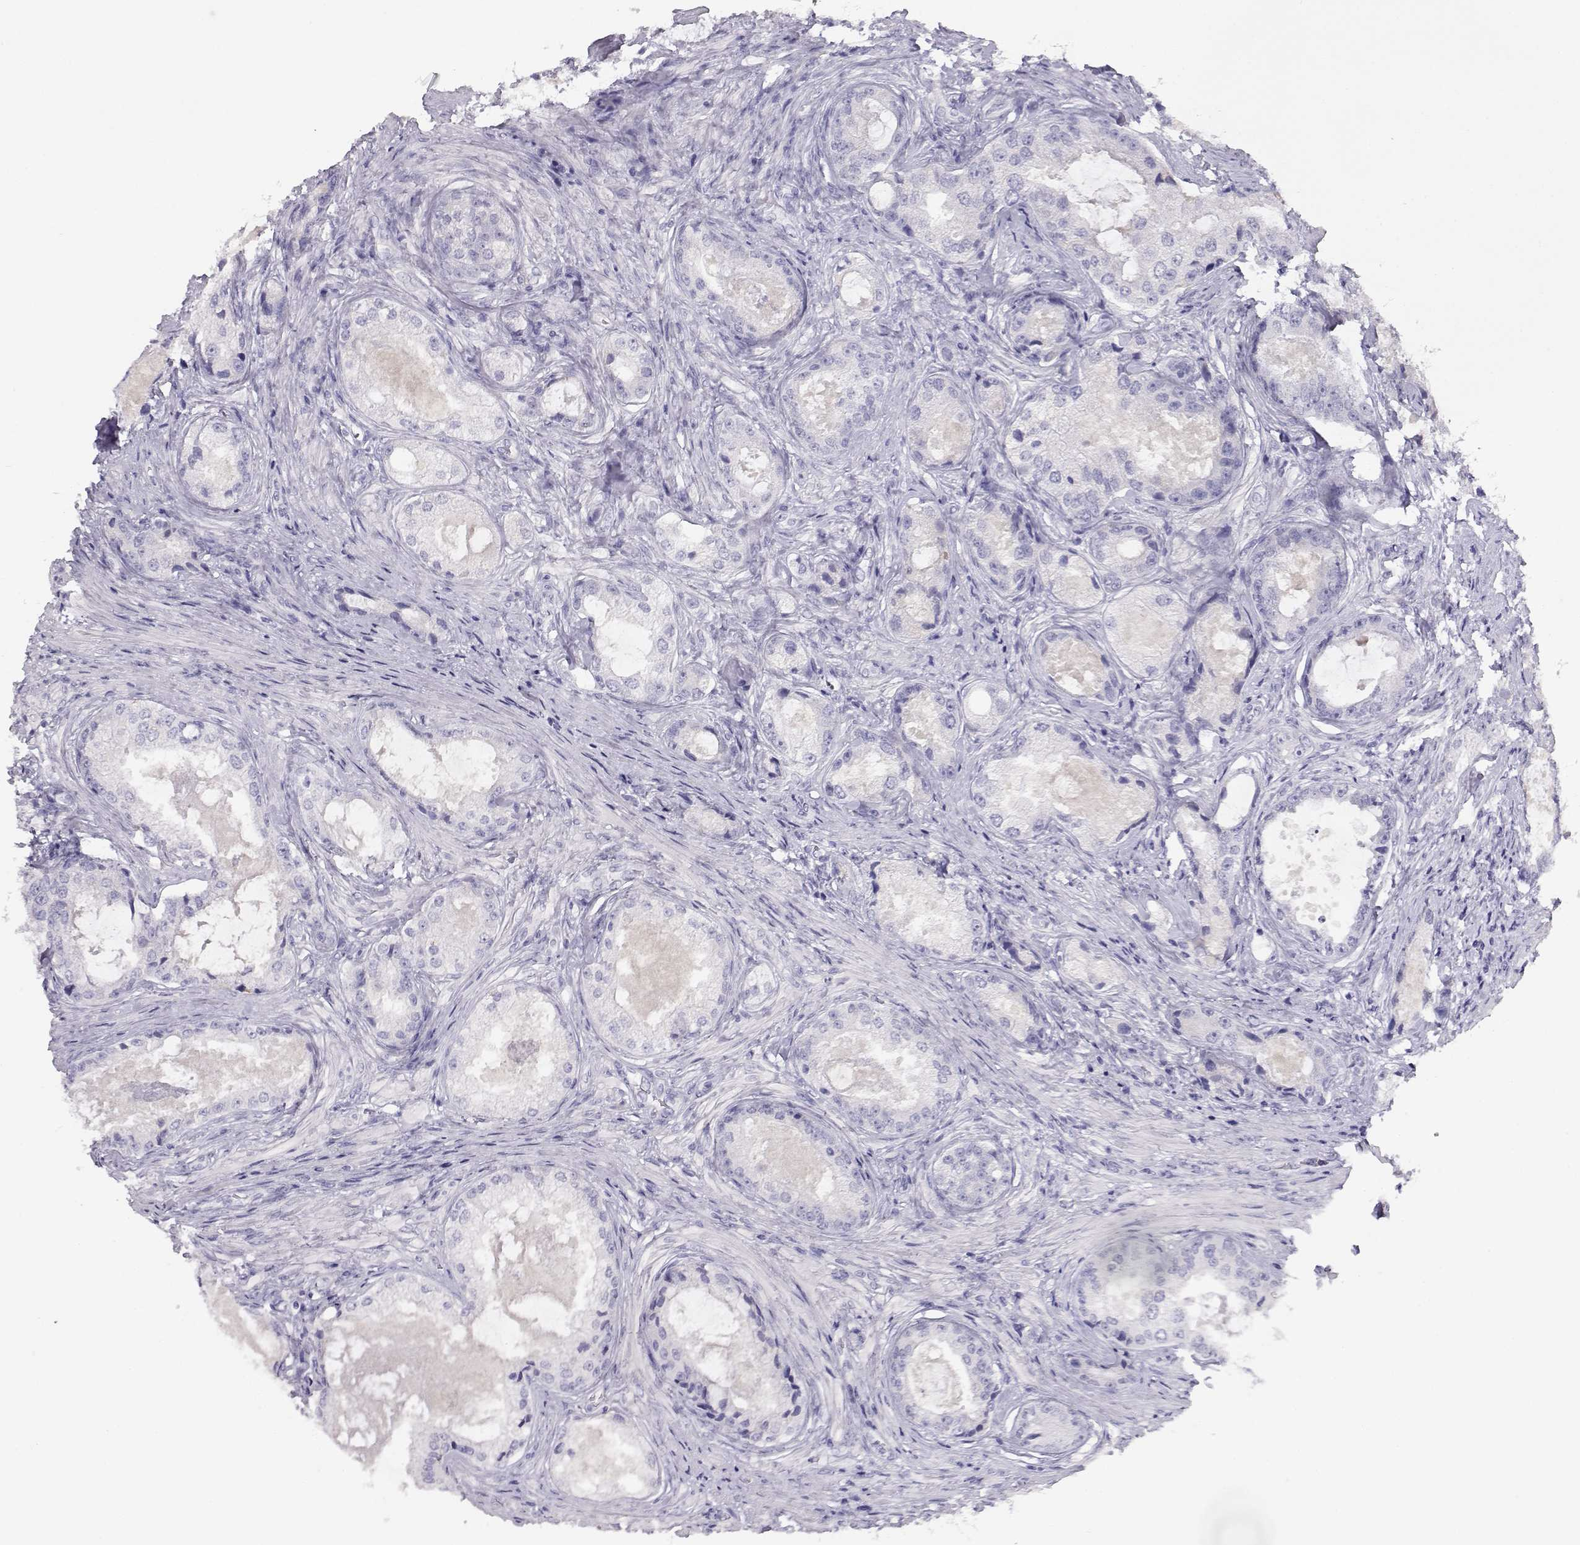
{"staining": {"intensity": "negative", "quantity": "none", "location": "none"}, "tissue": "prostate cancer", "cell_type": "Tumor cells", "image_type": "cancer", "snomed": [{"axis": "morphology", "description": "Adenocarcinoma, Low grade"}, {"axis": "topography", "description": "Prostate"}], "caption": "Tumor cells show no significant protein staining in prostate cancer.", "gene": "GPR174", "patient": {"sex": "male", "age": 68}}